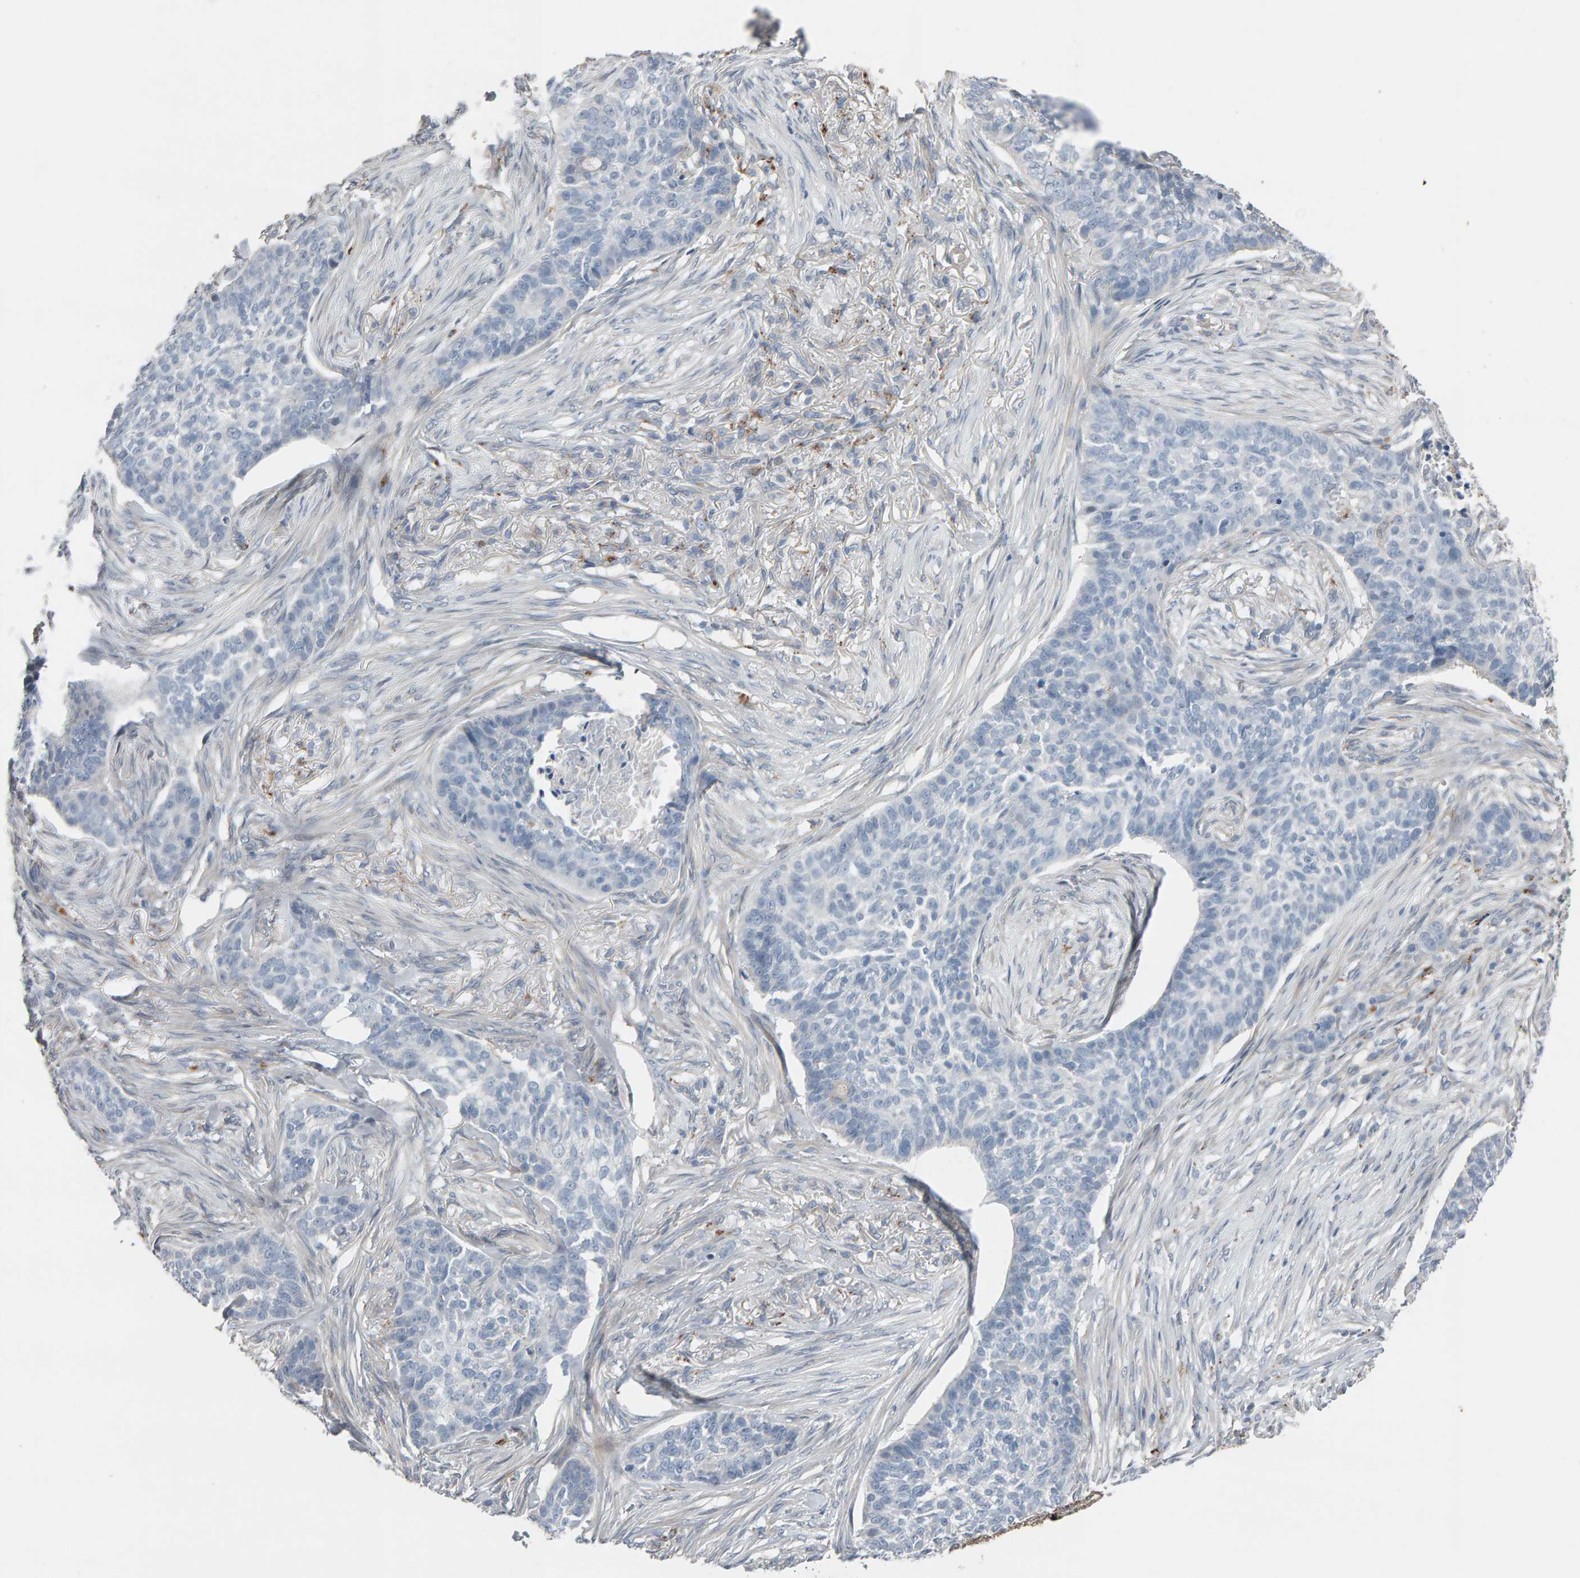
{"staining": {"intensity": "negative", "quantity": "none", "location": "none"}, "tissue": "skin cancer", "cell_type": "Tumor cells", "image_type": "cancer", "snomed": [{"axis": "morphology", "description": "Basal cell carcinoma"}, {"axis": "topography", "description": "Skin"}], "caption": "The histopathology image demonstrates no significant expression in tumor cells of skin cancer.", "gene": "IPPK", "patient": {"sex": "male", "age": 85}}